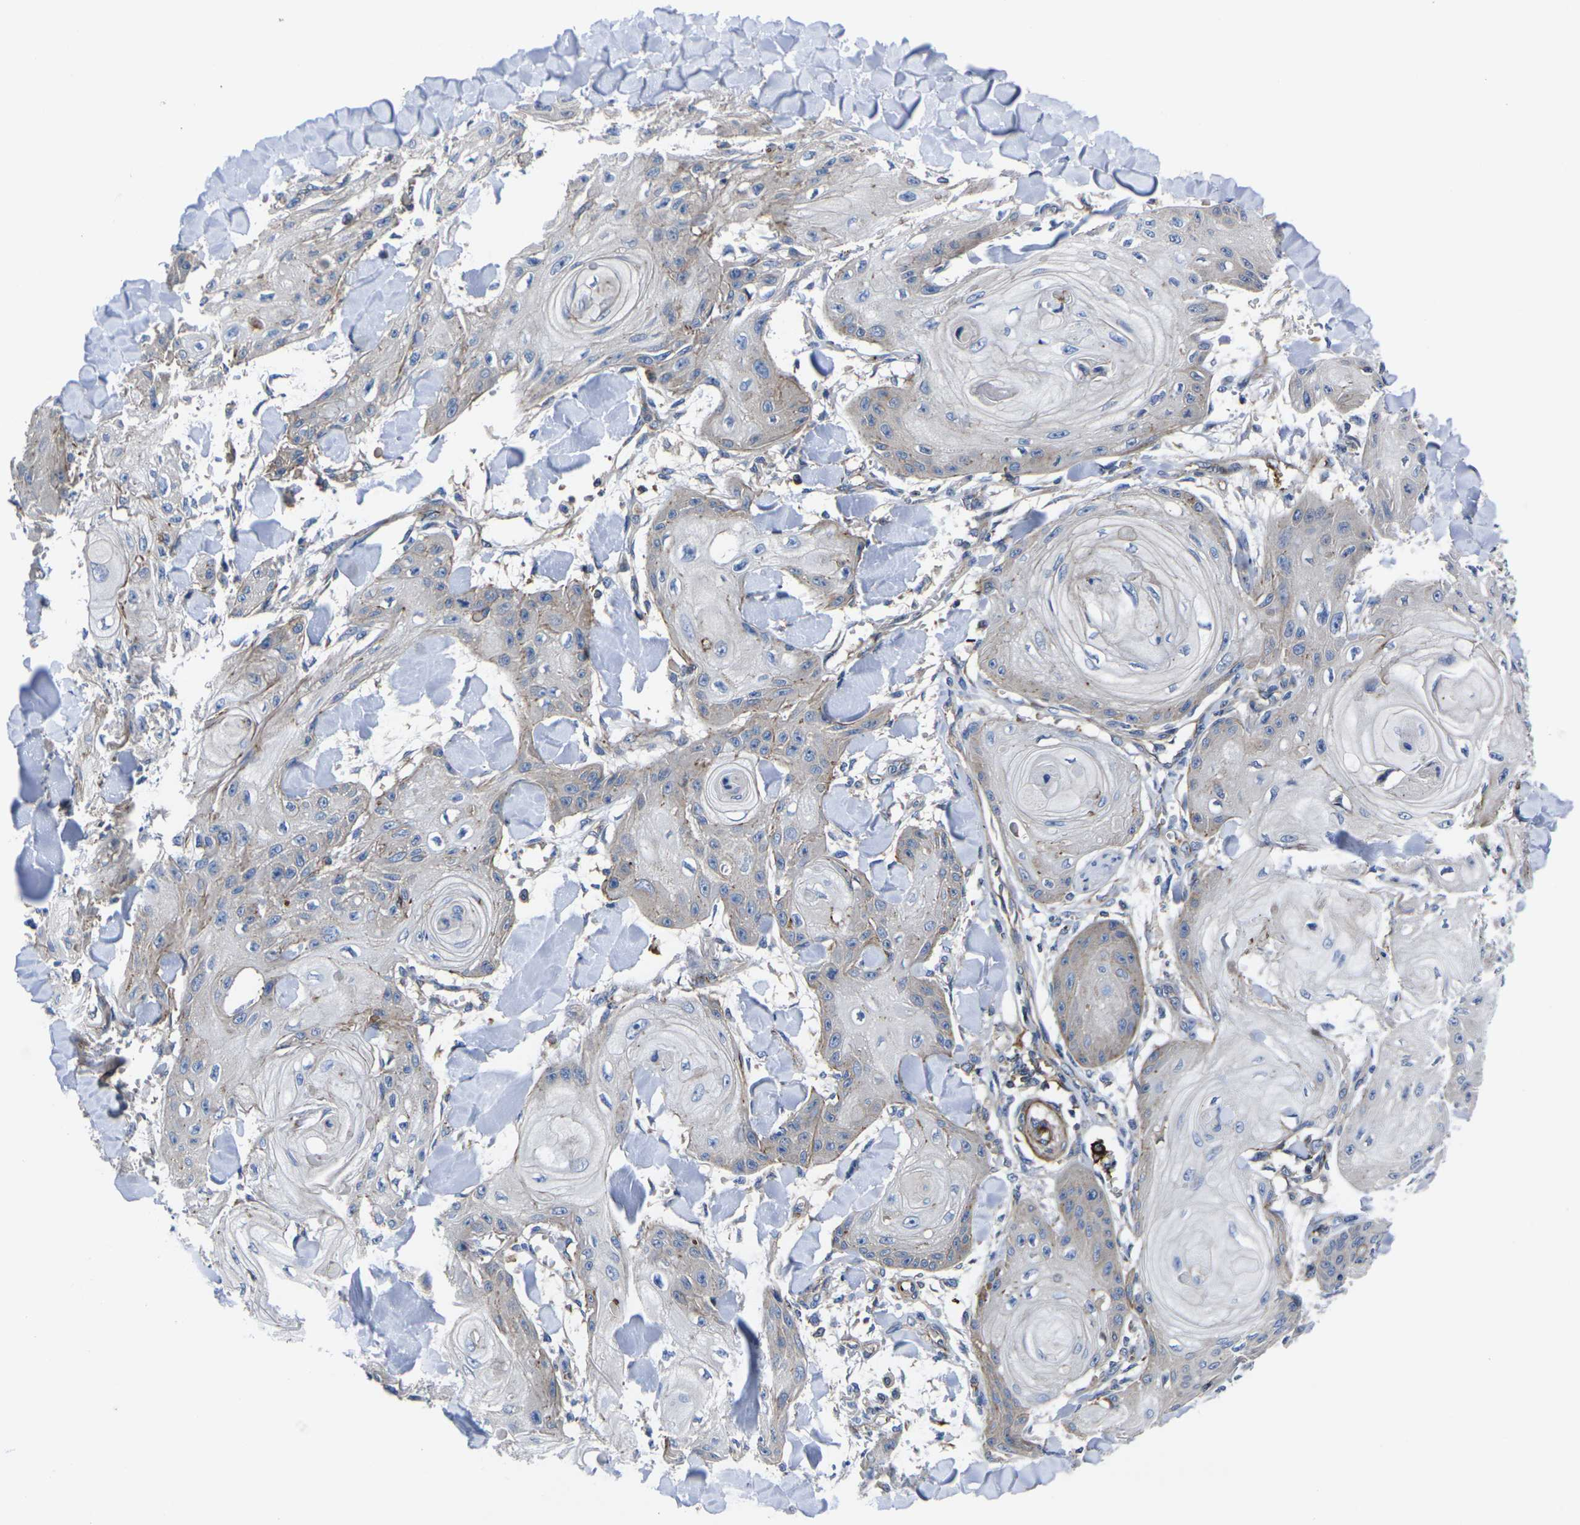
{"staining": {"intensity": "weak", "quantity": "25%-75%", "location": "cytoplasmic/membranous"}, "tissue": "skin cancer", "cell_type": "Tumor cells", "image_type": "cancer", "snomed": [{"axis": "morphology", "description": "Squamous cell carcinoma, NOS"}, {"axis": "topography", "description": "Skin"}], "caption": "Immunohistochemistry (IHC) staining of squamous cell carcinoma (skin), which shows low levels of weak cytoplasmic/membranous positivity in about 25%-75% of tumor cells indicating weak cytoplasmic/membranous protein positivity. The staining was performed using DAB (3,3'-diaminobenzidine) (brown) for protein detection and nuclei were counterstained in hematoxylin (blue).", "gene": "GPR4", "patient": {"sex": "male", "age": 74}}